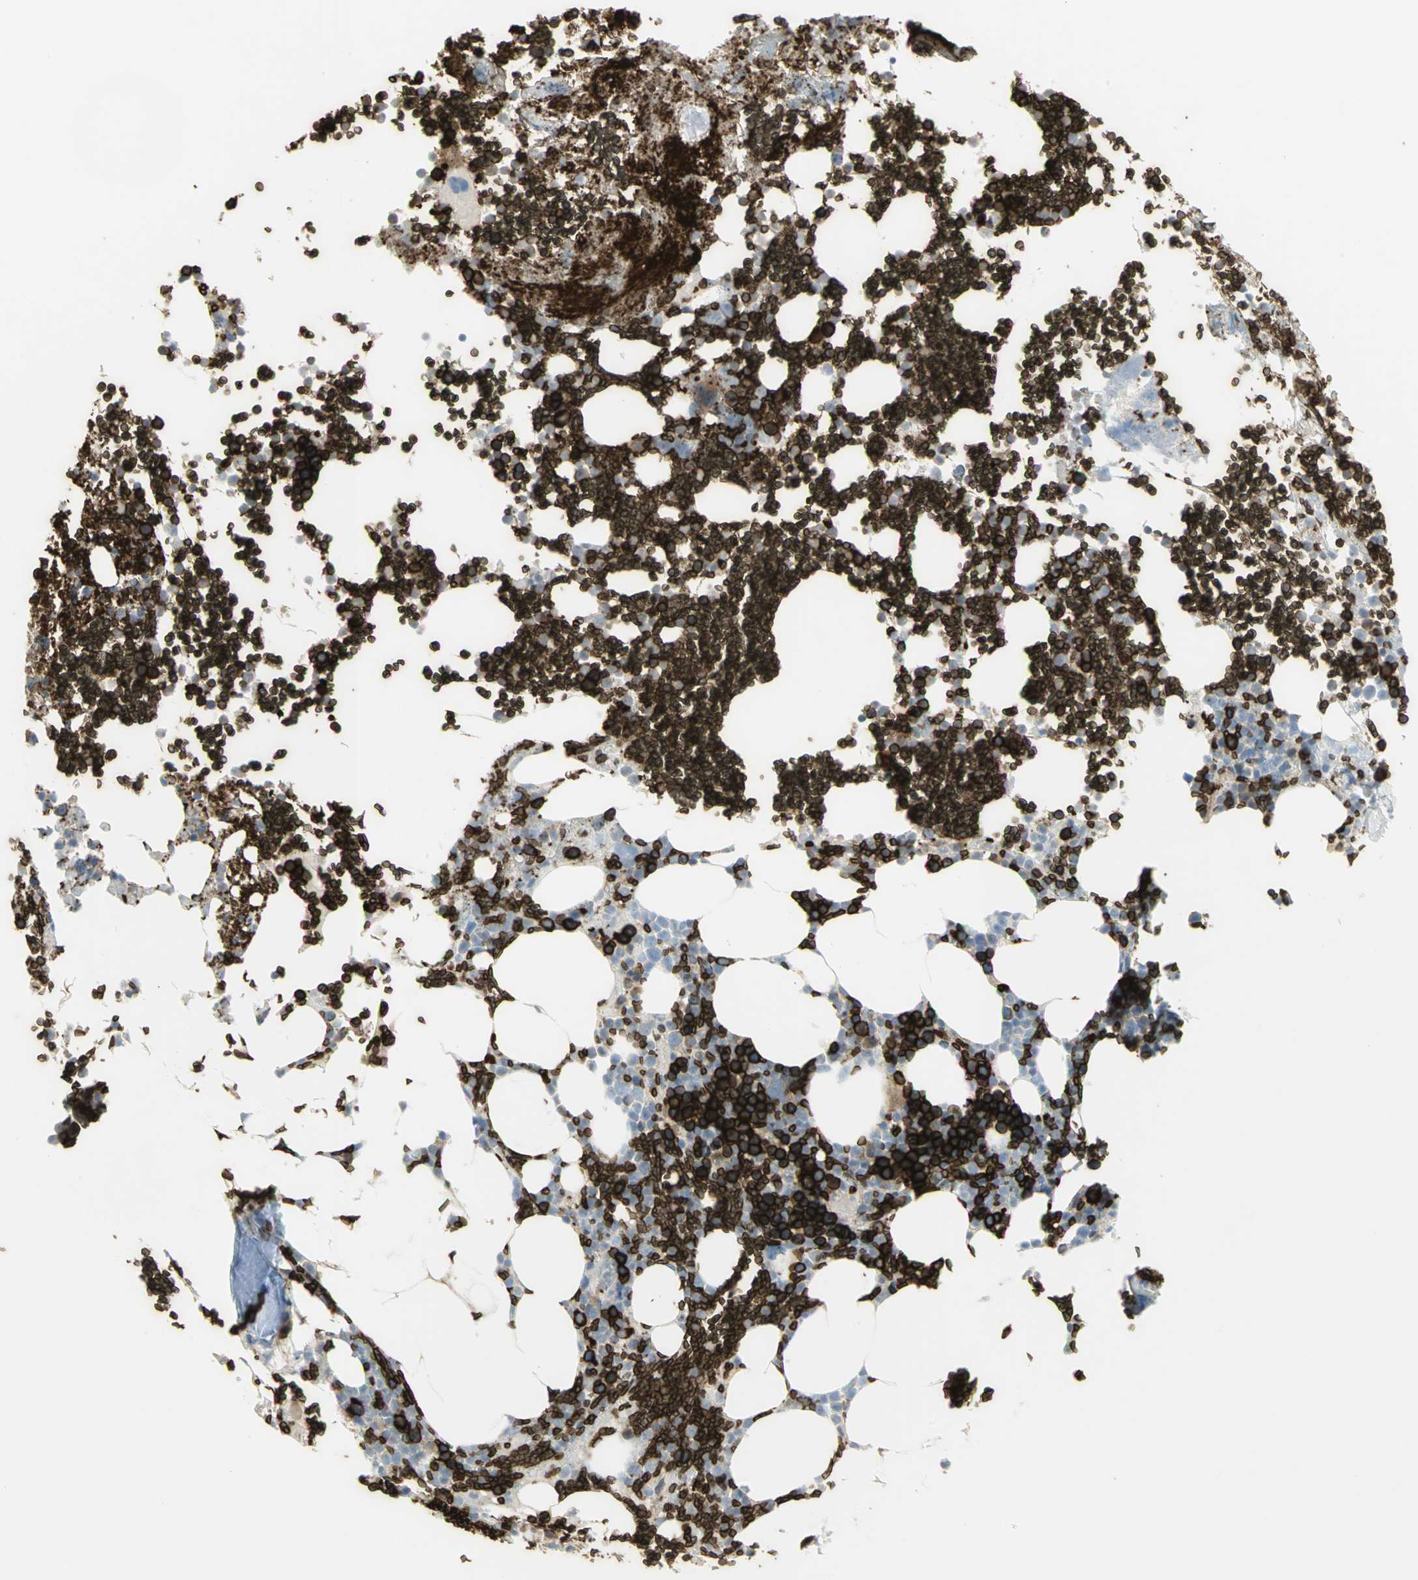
{"staining": {"intensity": "strong", "quantity": ">75%", "location": "cytoplasmic/membranous"}, "tissue": "bone marrow", "cell_type": "Hematopoietic cells", "image_type": "normal", "snomed": [{"axis": "morphology", "description": "Normal tissue, NOS"}, {"axis": "topography", "description": "Bone marrow"}], "caption": "Bone marrow was stained to show a protein in brown. There is high levels of strong cytoplasmic/membranous staining in approximately >75% of hematopoietic cells. Nuclei are stained in blue.", "gene": "ANK1", "patient": {"sex": "female", "age": 66}}